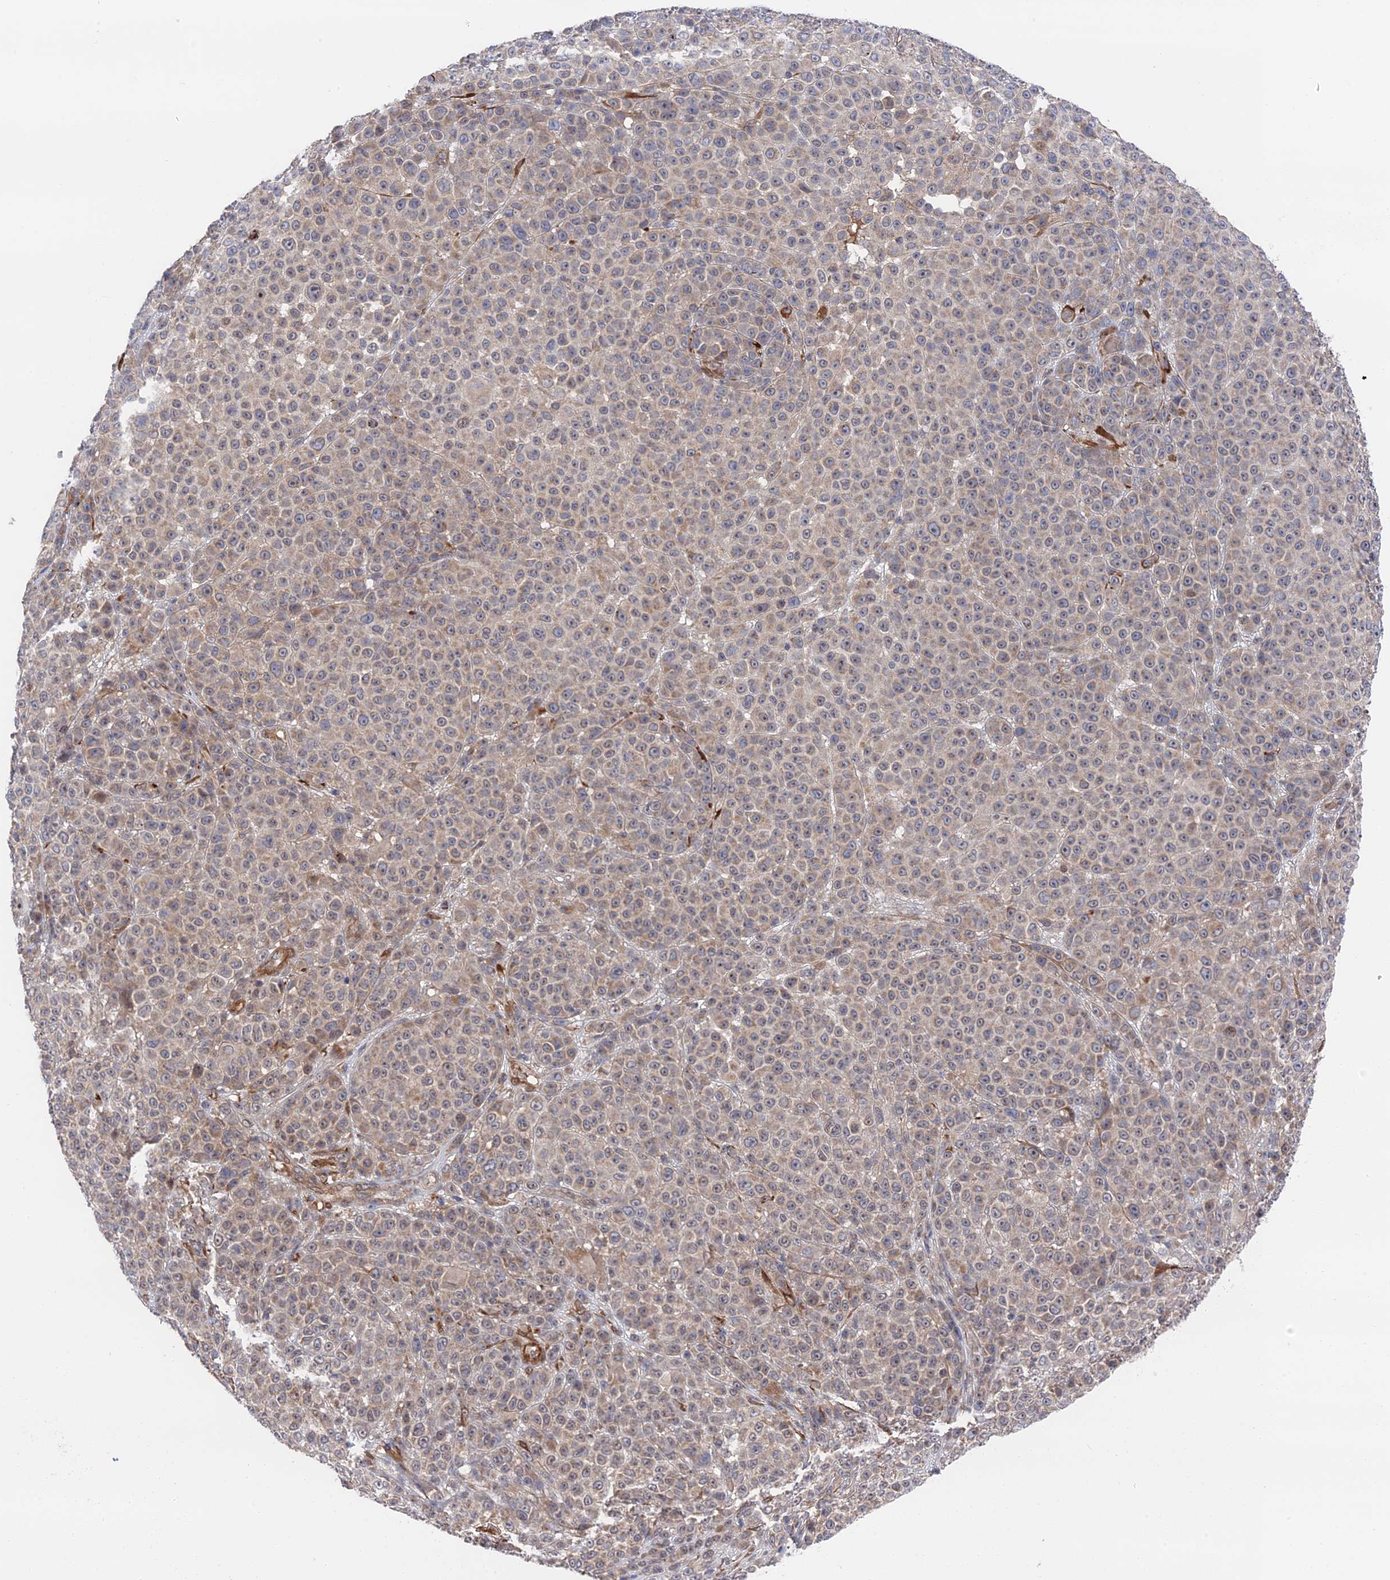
{"staining": {"intensity": "weak", "quantity": "<25%", "location": "cytoplasmic/membranous"}, "tissue": "melanoma", "cell_type": "Tumor cells", "image_type": "cancer", "snomed": [{"axis": "morphology", "description": "Malignant melanoma, NOS"}, {"axis": "topography", "description": "Skin"}], "caption": "Human melanoma stained for a protein using immunohistochemistry (IHC) shows no staining in tumor cells.", "gene": "ZNF320", "patient": {"sex": "female", "age": 94}}